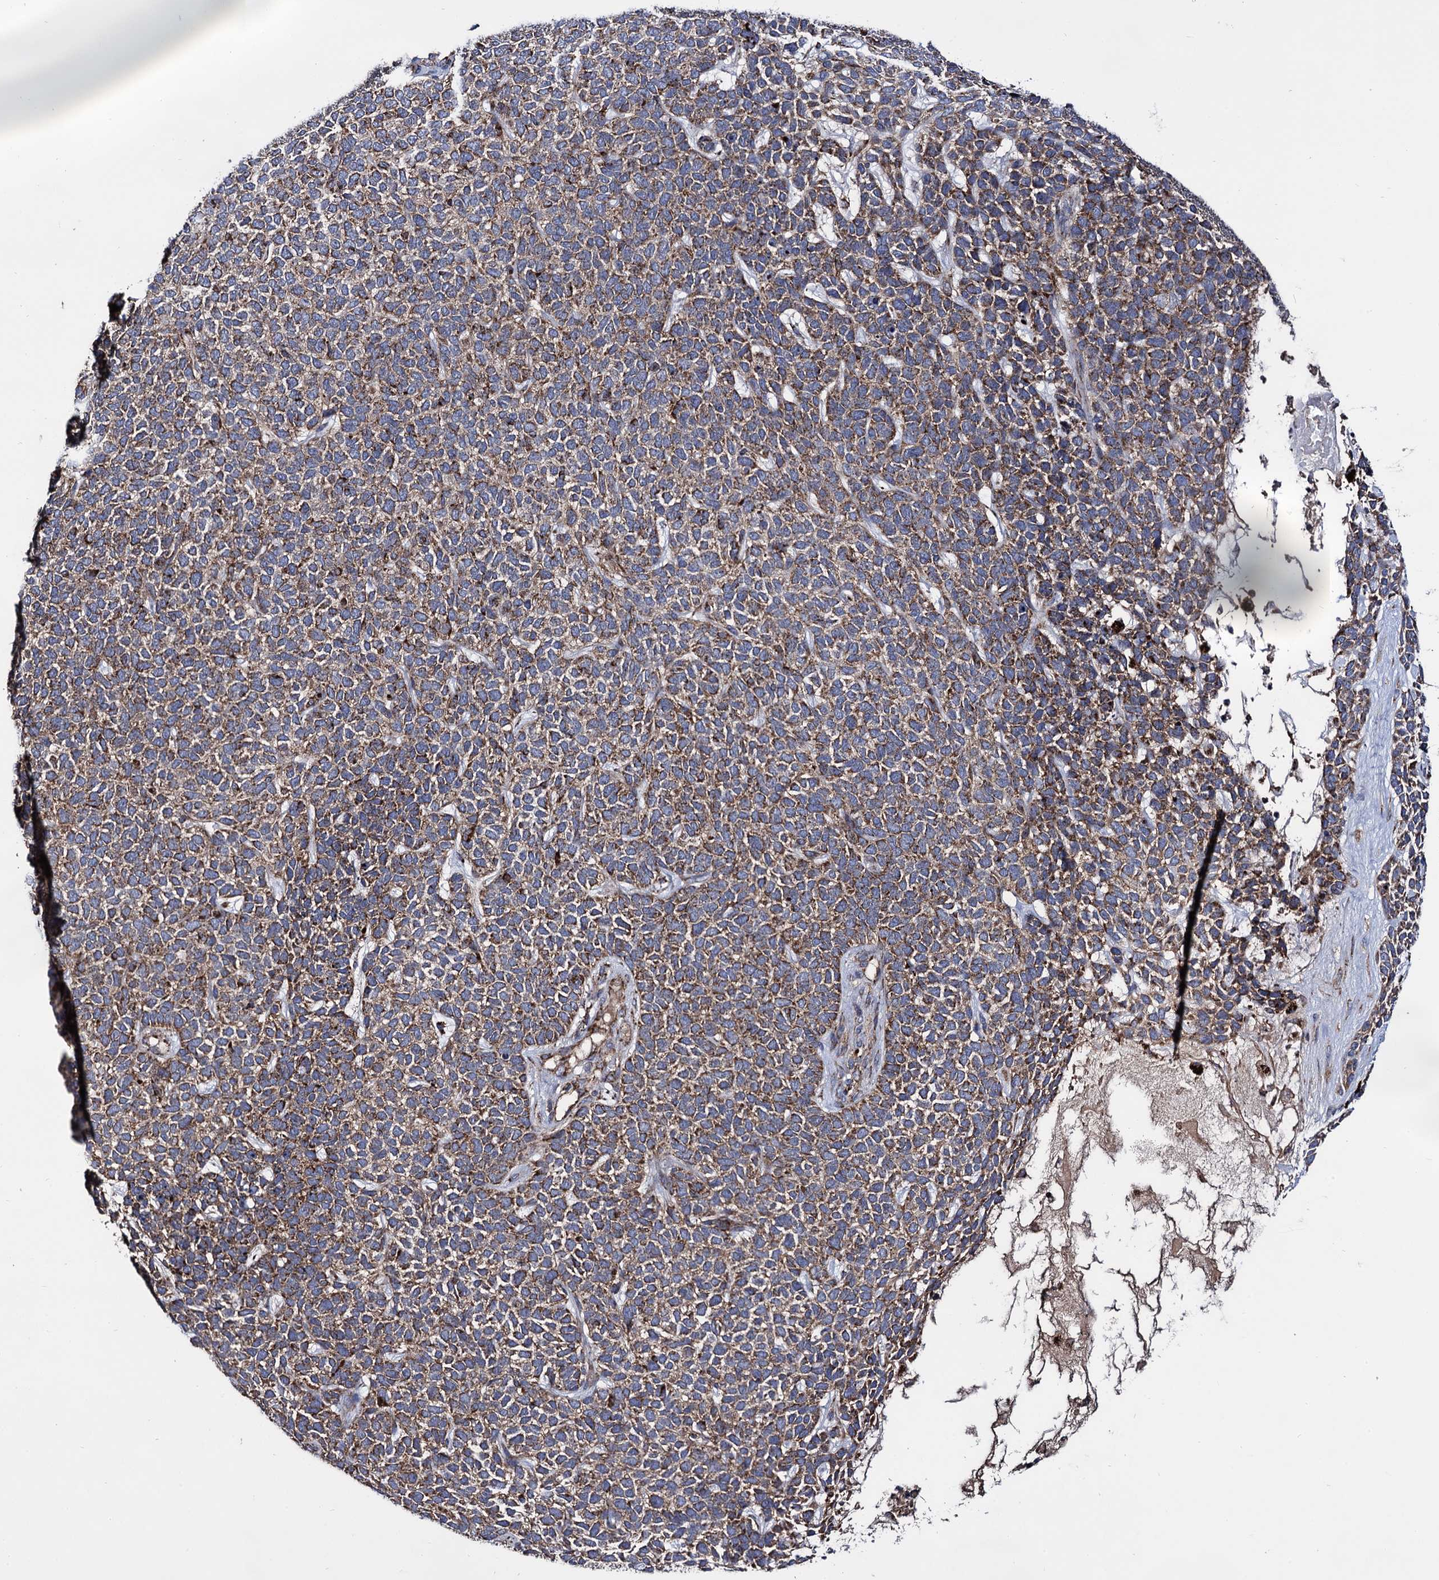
{"staining": {"intensity": "moderate", "quantity": ">75%", "location": "cytoplasmic/membranous"}, "tissue": "skin cancer", "cell_type": "Tumor cells", "image_type": "cancer", "snomed": [{"axis": "morphology", "description": "Basal cell carcinoma"}, {"axis": "topography", "description": "Skin"}], "caption": "Human skin cancer (basal cell carcinoma) stained for a protein (brown) shows moderate cytoplasmic/membranous positive positivity in approximately >75% of tumor cells.", "gene": "IQCH", "patient": {"sex": "female", "age": 84}}